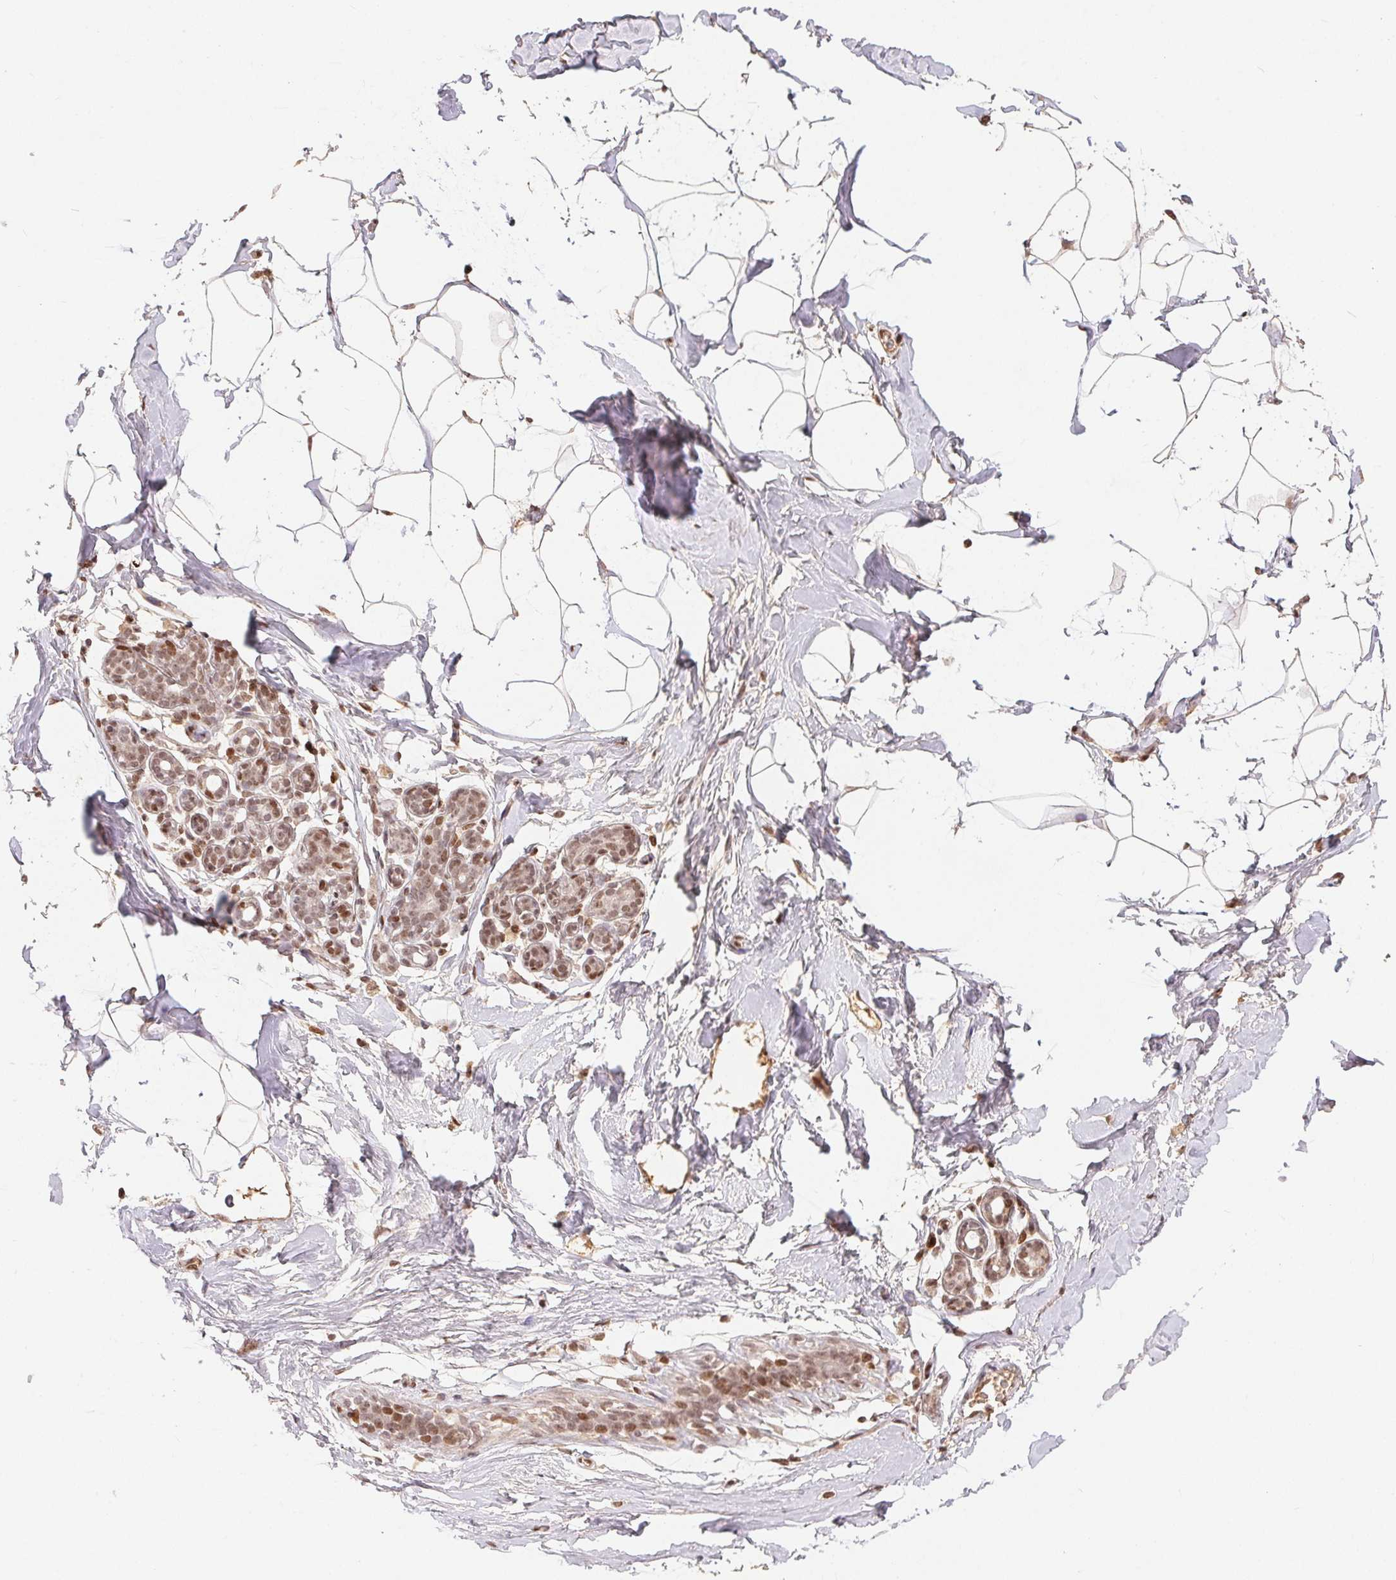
{"staining": {"intensity": "negative", "quantity": "none", "location": "none"}, "tissue": "breast", "cell_type": "Adipocytes", "image_type": "normal", "snomed": [{"axis": "morphology", "description": "Normal tissue, NOS"}, {"axis": "topography", "description": "Breast"}], "caption": "Unremarkable breast was stained to show a protein in brown. There is no significant expression in adipocytes. (DAB (3,3'-diaminobenzidine) immunohistochemistry with hematoxylin counter stain).", "gene": "MAPKAPK2", "patient": {"sex": "female", "age": 32}}